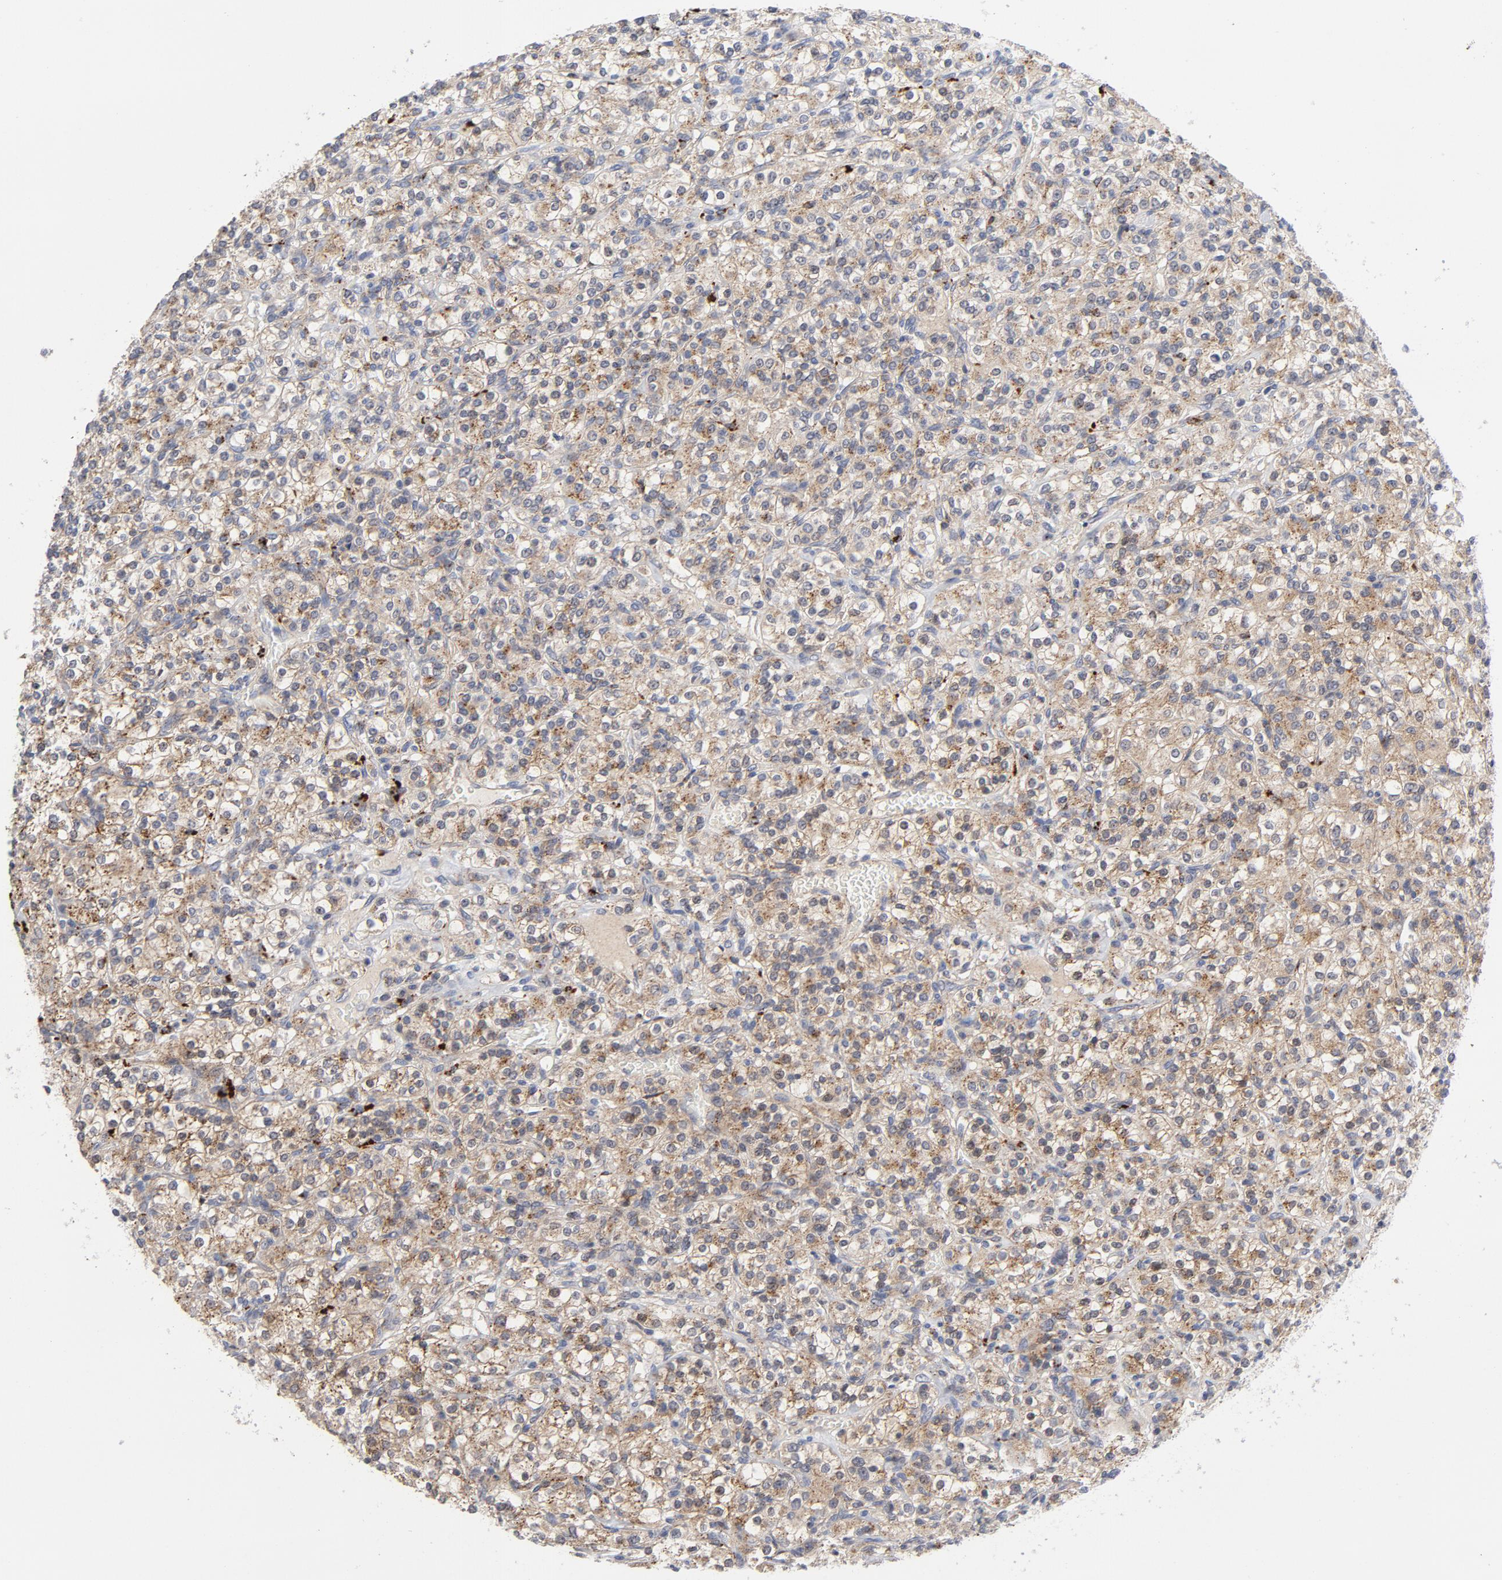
{"staining": {"intensity": "weak", "quantity": "25%-75%", "location": "cytoplasmic/membranous"}, "tissue": "renal cancer", "cell_type": "Tumor cells", "image_type": "cancer", "snomed": [{"axis": "morphology", "description": "Adenocarcinoma, NOS"}, {"axis": "topography", "description": "Kidney"}], "caption": "Tumor cells reveal low levels of weak cytoplasmic/membranous expression in approximately 25%-75% of cells in renal adenocarcinoma. Ihc stains the protein in brown and the nuclei are stained blue.", "gene": "AKT2", "patient": {"sex": "male", "age": 77}}